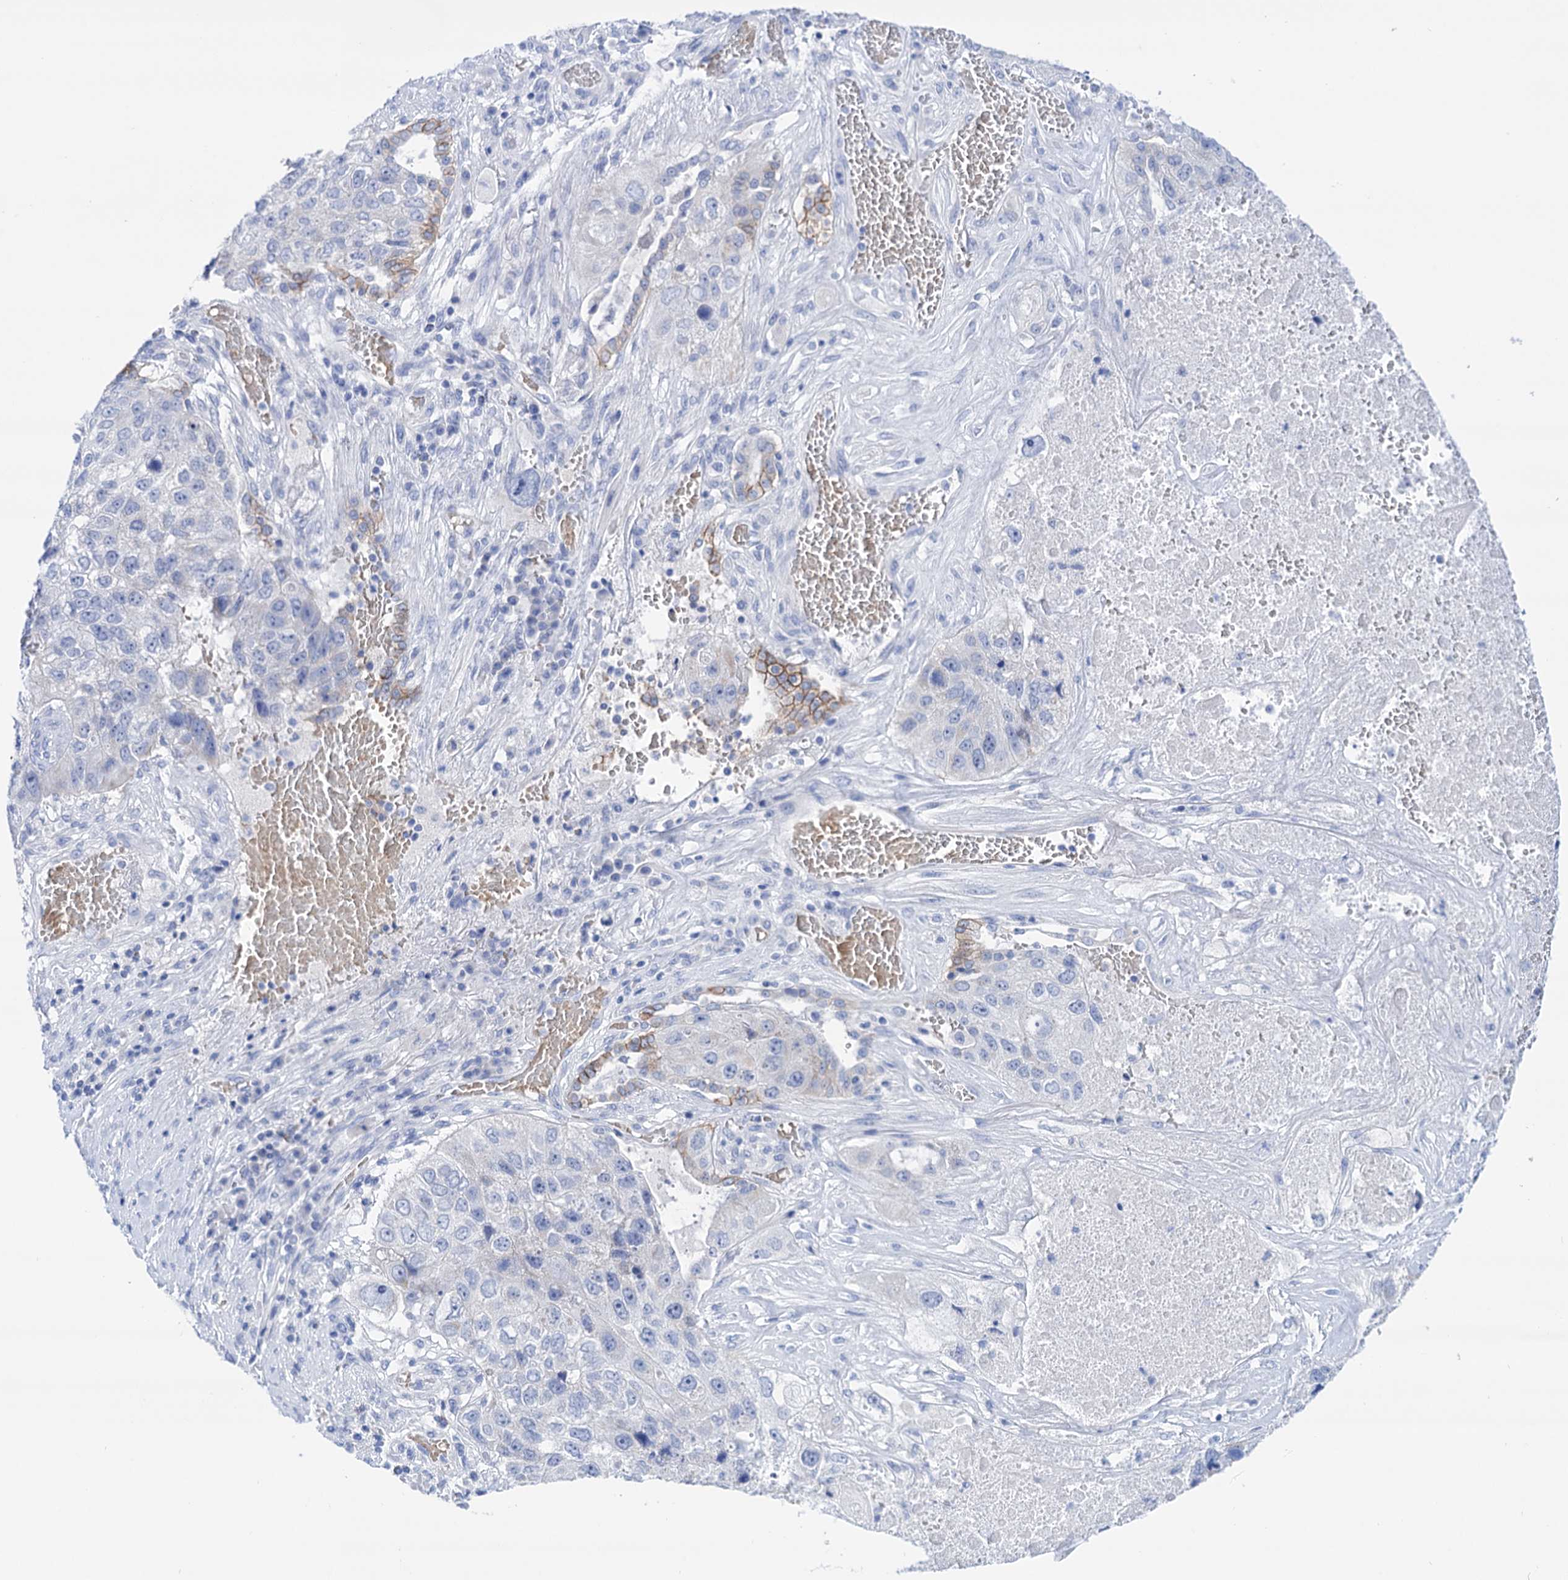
{"staining": {"intensity": "negative", "quantity": "none", "location": "none"}, "tissue": "lung cancer", "cell_type": "Tumor cells", "image_type": "cancer", "snomed": [{"axis": "morphology", "description": "Squamous cell carcinoma, NOS"}, {"axis": "topography", "description": "Lung"}], "caption": "IHC micrograph of neoplastic tissue: lung cancer stained with DAB (3,3'-diaminobenzidine) exhibits no significant protein expression in tumor cells. (DAB immunohistochemistry (IHC) visualized using brightfield microscopy, high magnification).", "gene": "YARS2", "patient": {"sex": "male", "age": 61}}